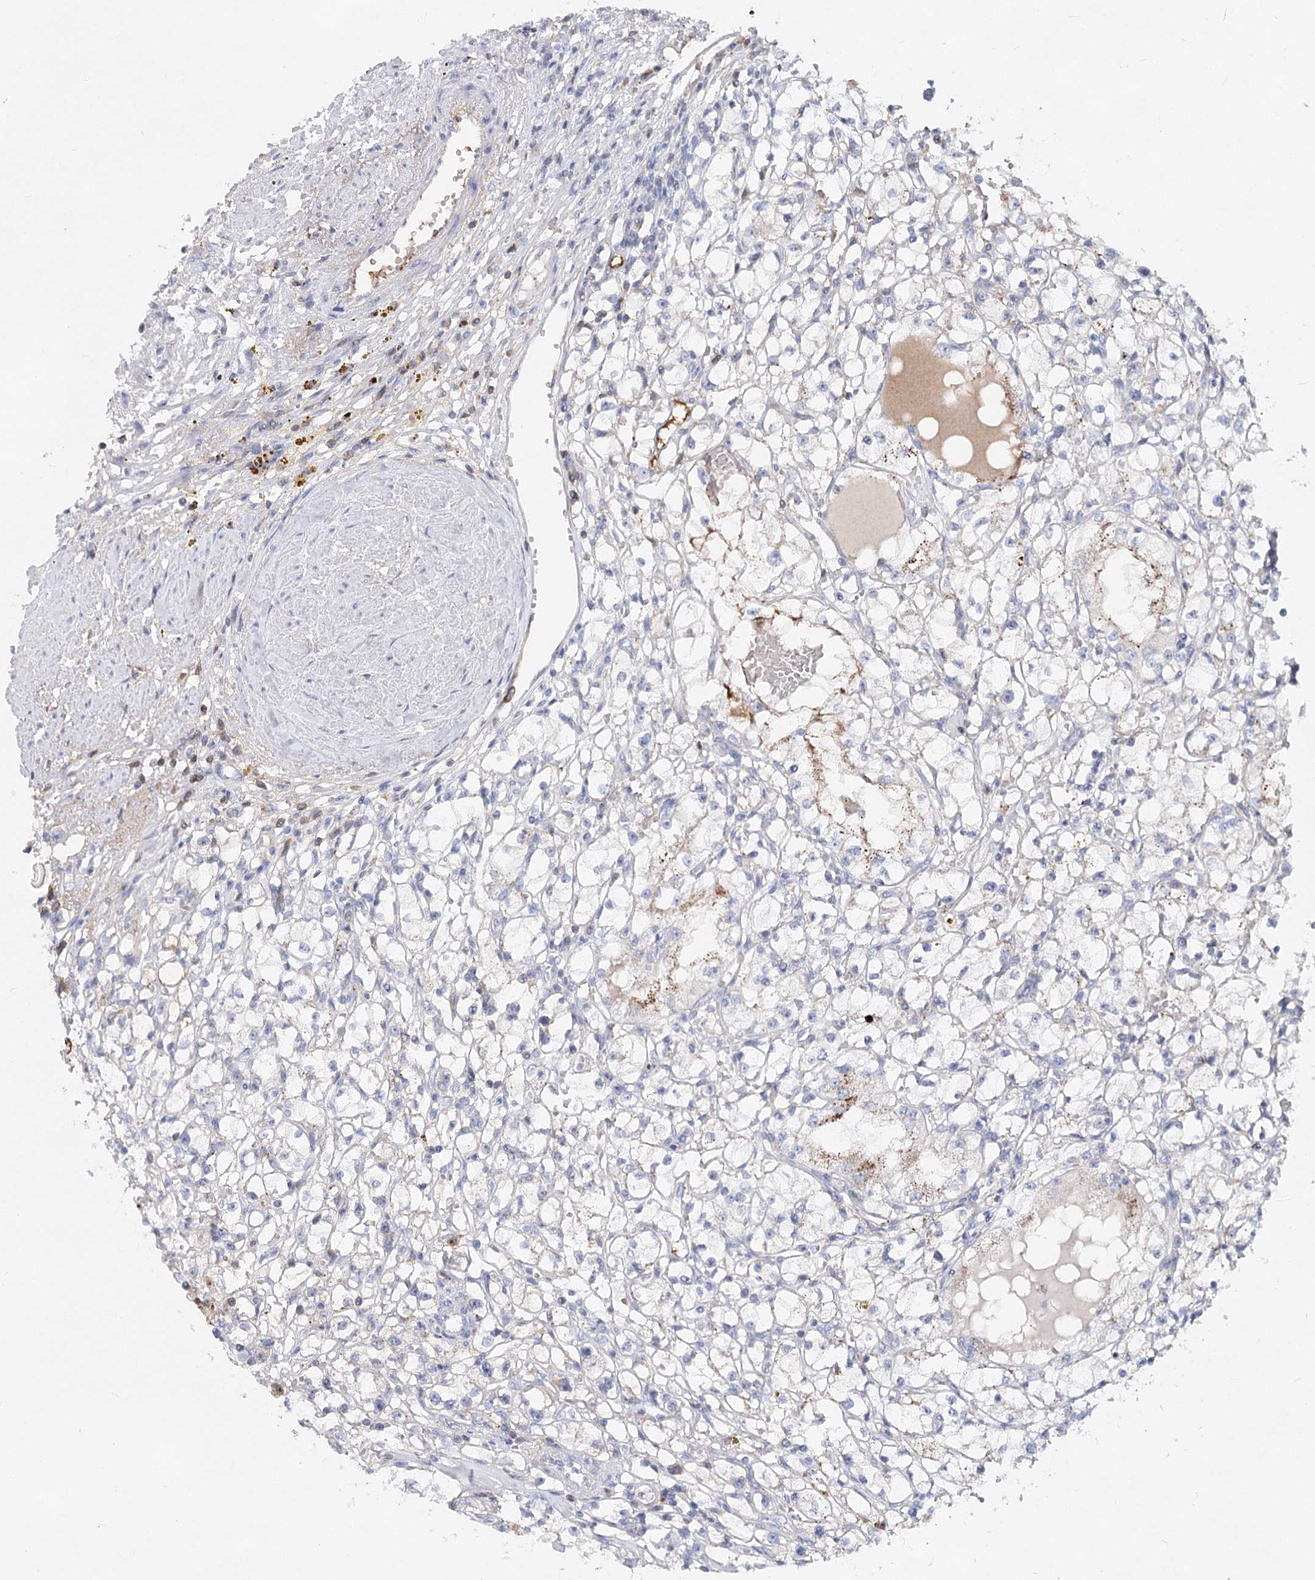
{"staining": {"intensity": "negative", "quantity": "none", "location": "none"}, "tissue": "renal cancer", "cell_type": "Tumor cells", "image_type": "cancer", "snomed": [{"axis": "morphology", "description": "Adenocarcinoma, NOS"}, {"axis": "topography", "description": "Kidney"}], "caption": "An immunohistochemistry histopathology image of renal adenocarcinoma is shown. There is no staining in tumor cells of renal adenocarcinoma. (Immunohistochemistry (ihc), brightfield microscopy, high magnification).", "gene": "TASOR2", "patient": {"sex": "male", "age": 56}}